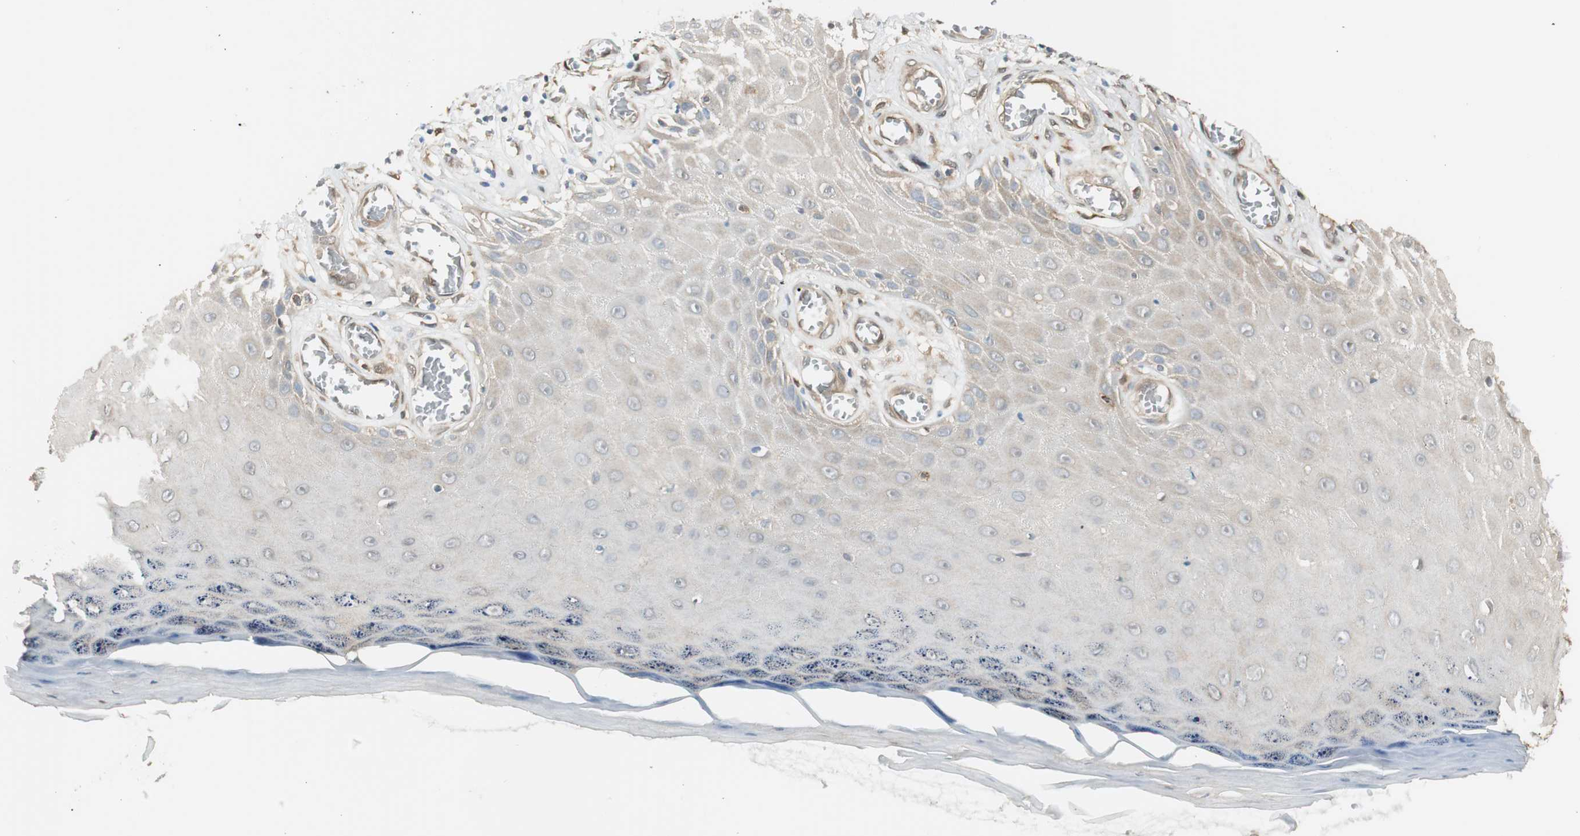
{"staining": {"intensity": "weak", "quantity": "25%-75%", "location": "cytoplasmic/membranous"}, "tissue": "skin cancer", "cell_type": "Tumor cells", "image_type": "cancer", "snomed": [{"axis": "morphology", "description": "Squamous cell carcinoma, NOS"}, {"axis": "topography", "description": "Skin"}], "caption": "Brown immunohistochemical staining in human skin cancer (squamous cell carcinoma) displays weak cytoplasmic/membranous expression in approximately 25%-75% of tumor cells. (Stains: DAB in brown, nuclei in blue, Microscopy: brightfield microscopy at high magnification).", "gene": "SERPINB6", "patient": {"sex": "female", "age": 73}}